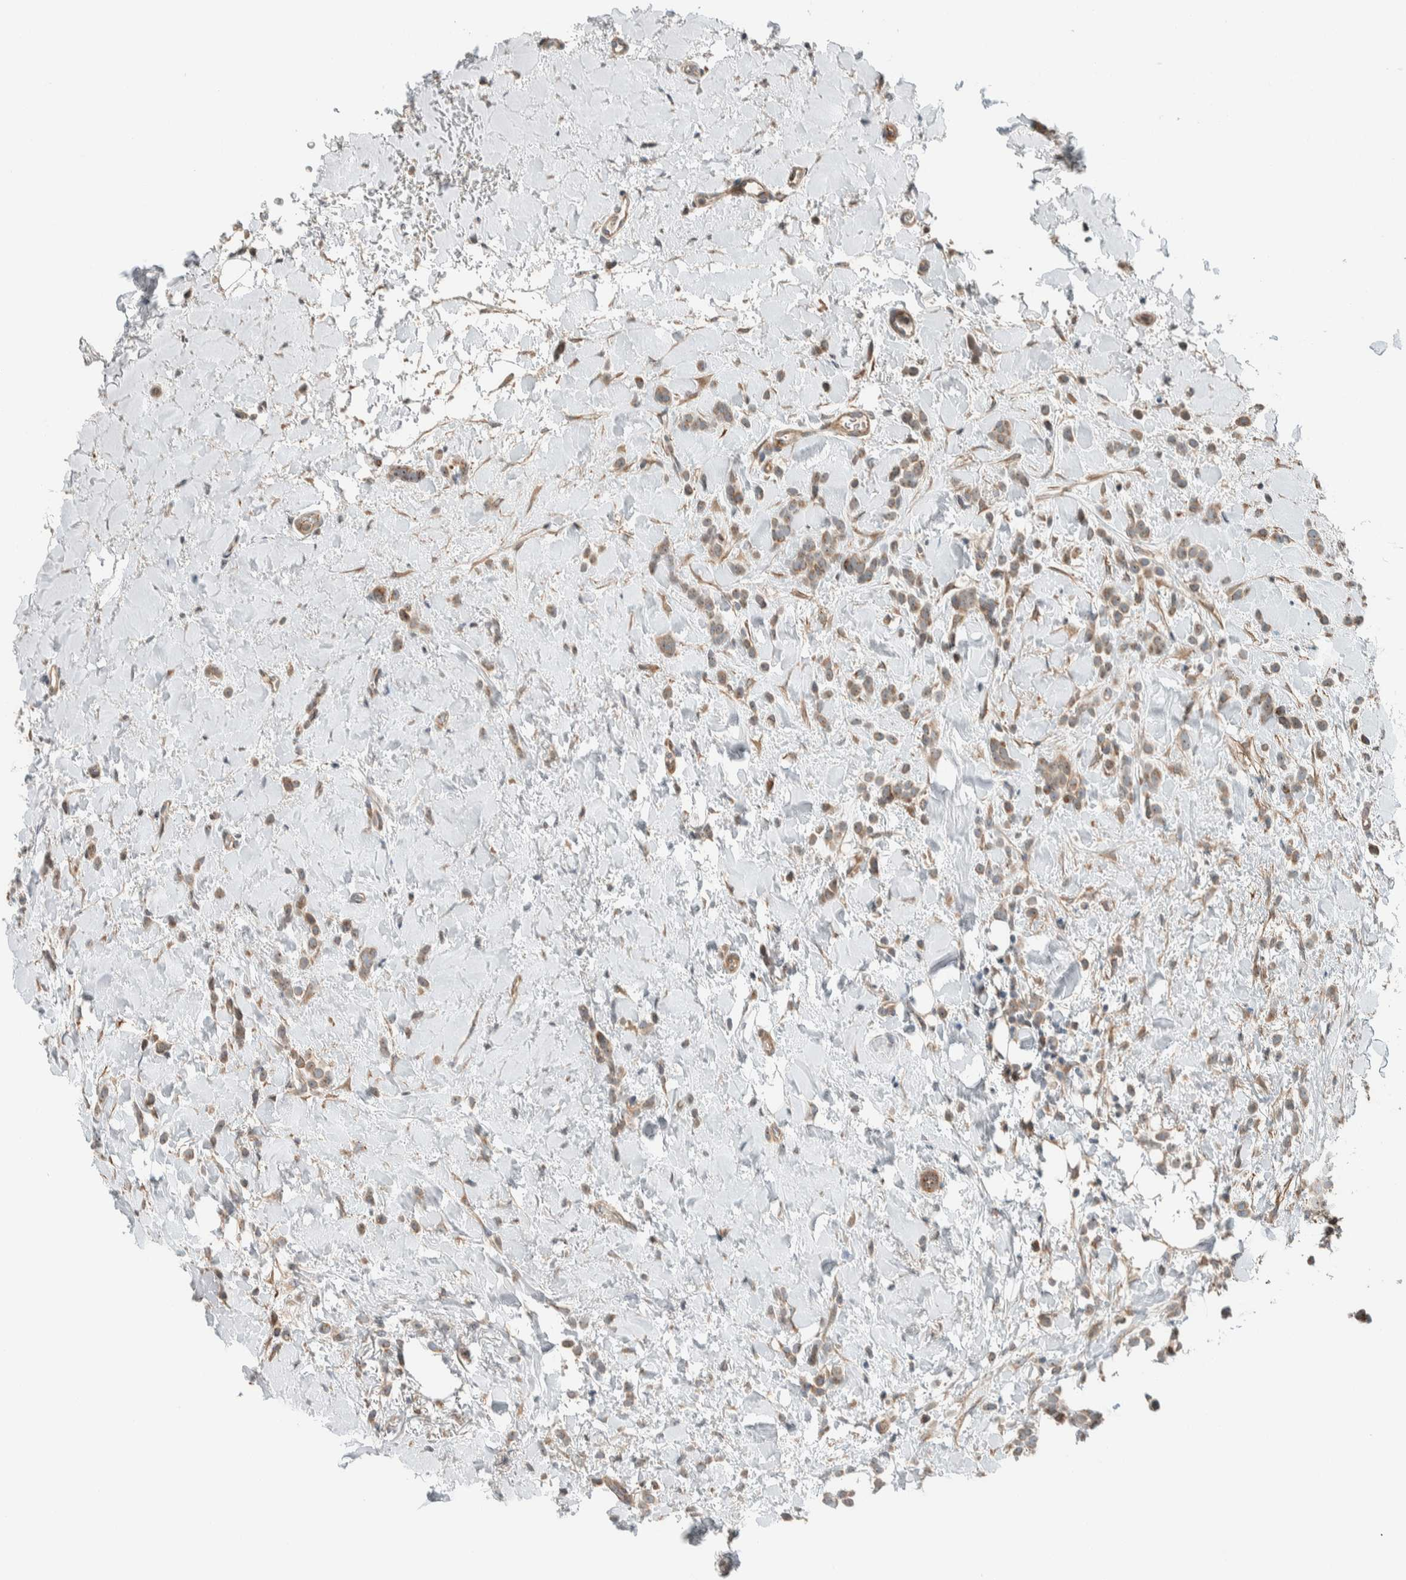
{"staining": {"intensity": "moderate", "quantity": ">75%", "location": "cytoplasmic/membranous"}, "tissue": "breast cancer", "cell_type": "Tumor cells", "image_type": "cancer", "snomed": [{"axis": "morphology", "description": "Normal tissue, NOS"}, {"axis": "morphology", "description": "Lobular carcinoma"}, {"axis": "topography", "description": "Breast"}], "caption": "Lobular carcinoma (breast) stained for a protein exhibits moderate cytoplasmic/membranous positivity in tumor cells.", "gene": "SLFN12L", "patient": {"sex": "female", "age": 50}}